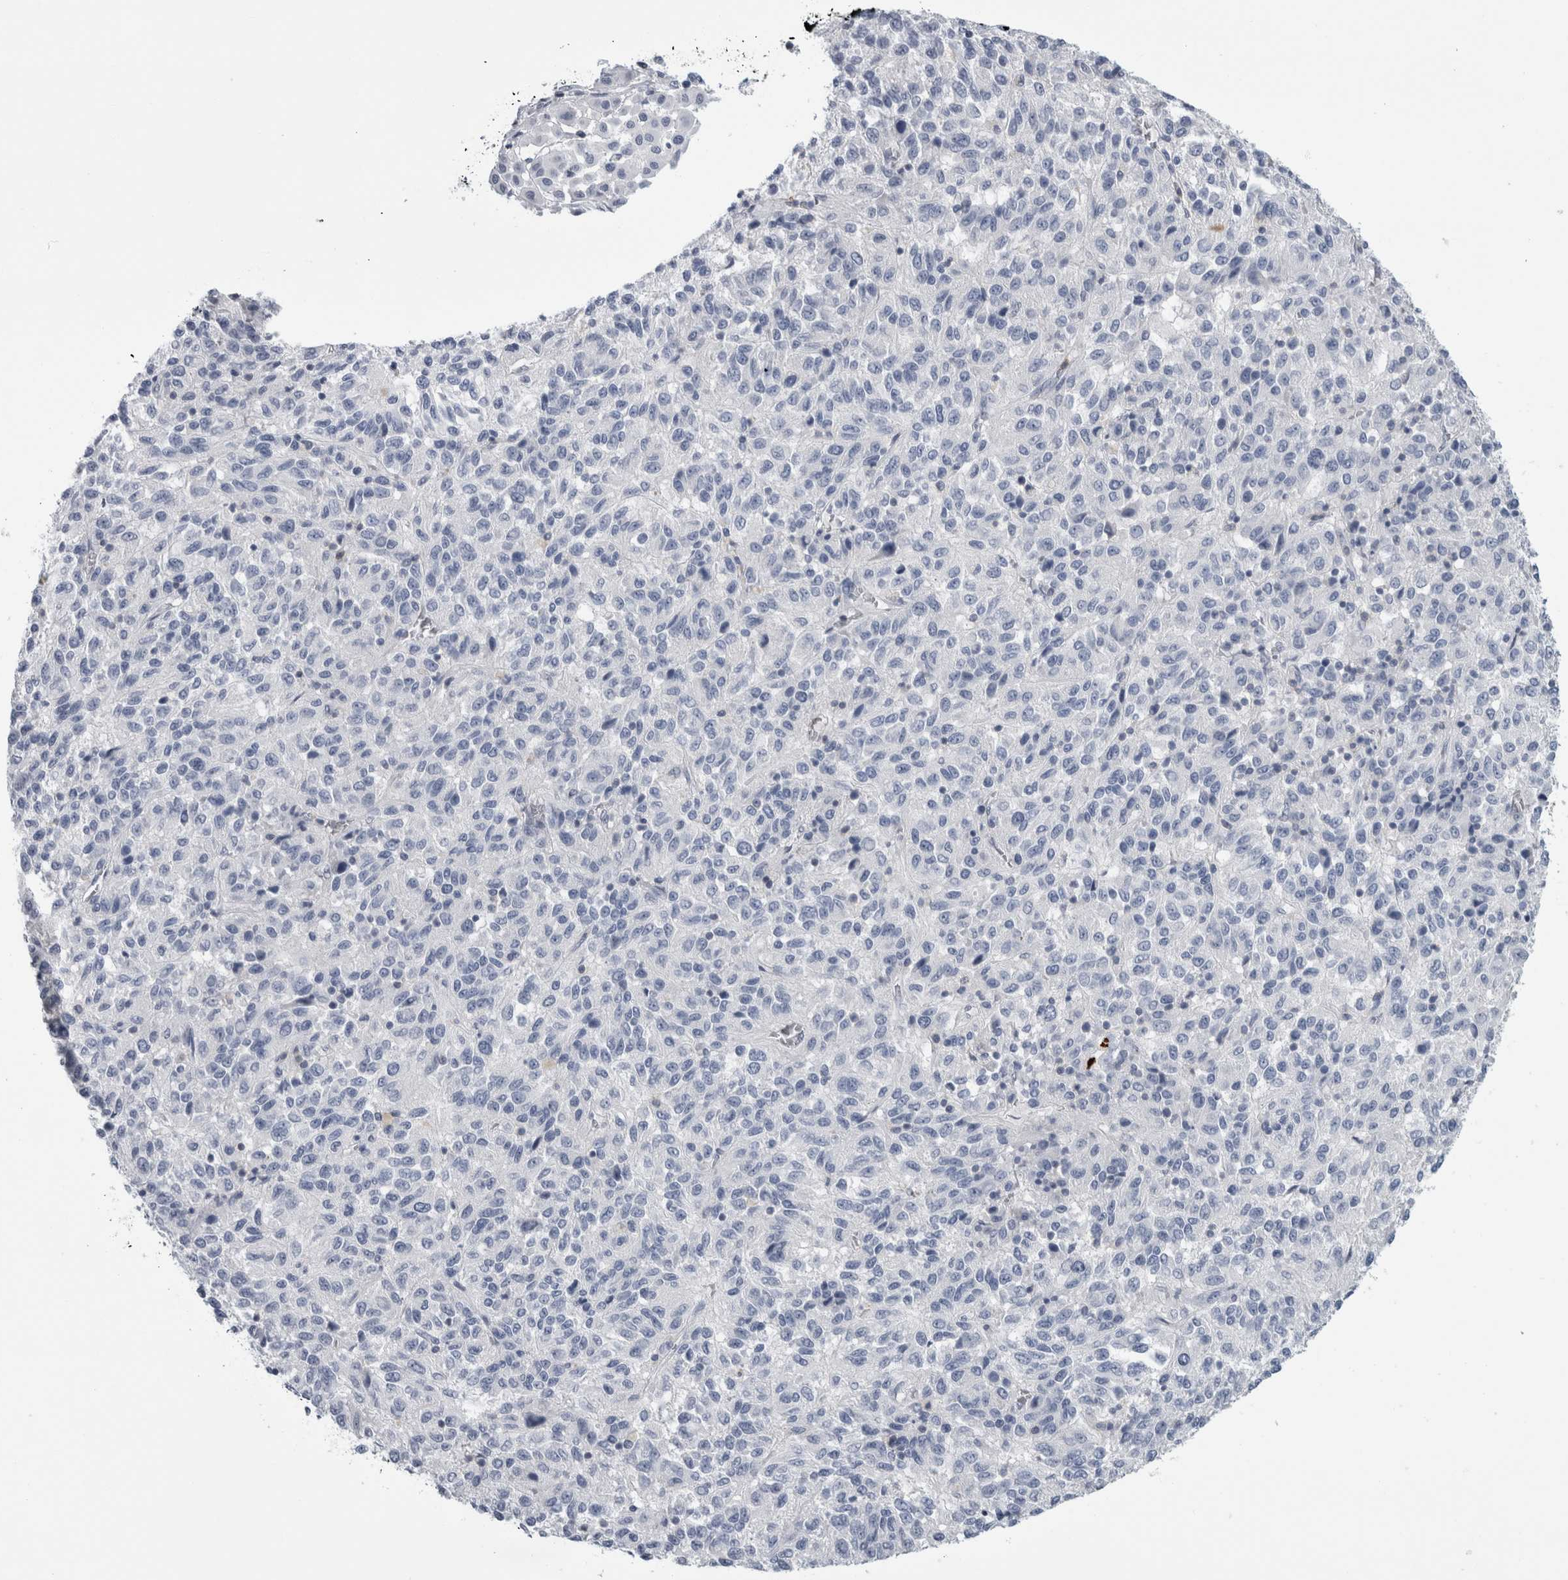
{"staining": {"intensity": "negative", "quantity": "none", "location": "none"}, "tissue": "melanoma", "cell_type": "Tumor cells", "image_type": "cancer", "snomed": [{"axis": "morphology", "description": "Malignant melanoma, Metastatic site"}, {"axis": "topography", "description": "Lung"}], "caption": "An image of human malignant melanoma (metastatic site) is negative for staining in tumor cells. (Immunohistochemistry (ihc), brightfield microscopy, high magnification).", "gene": "ANKFY1", "patient": {"sex": "male", "age": 64}}